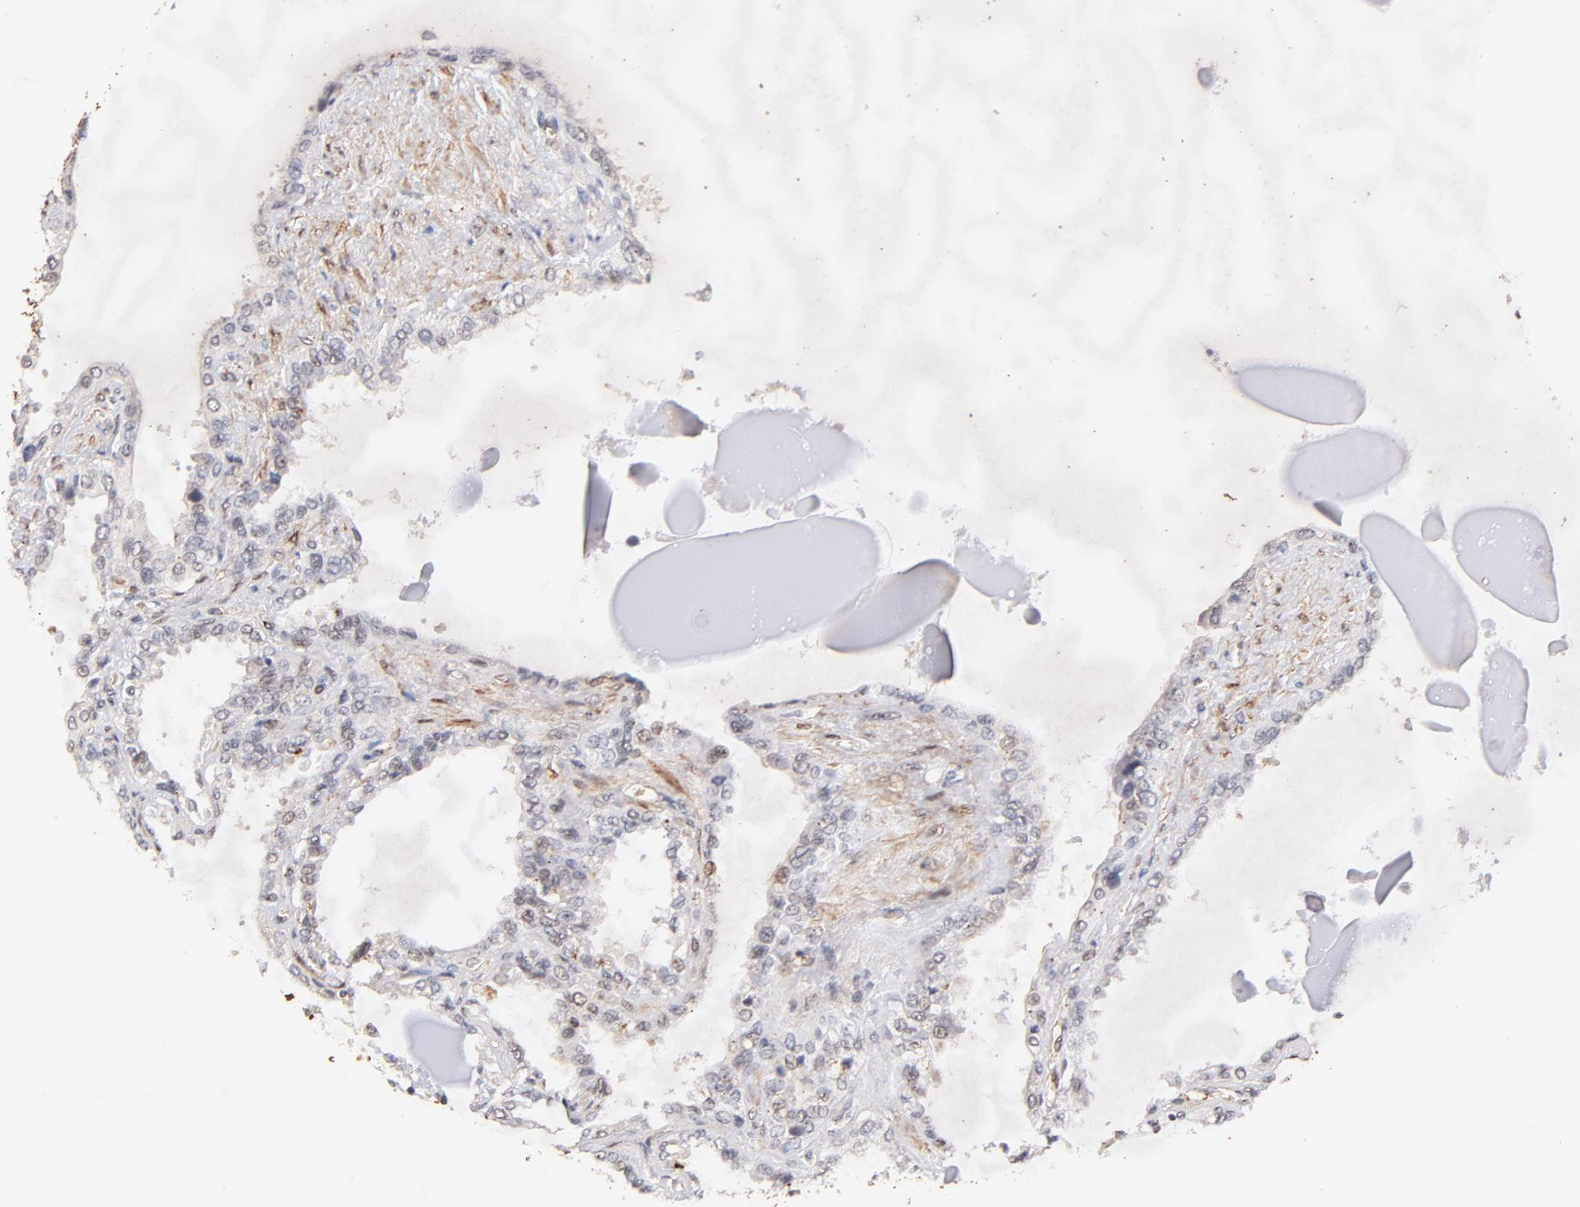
{"staining": {"intensity": "weak", "quantity": ">75%", "location": "nuclear"}, "tissue": "seminal vesicle", "cell_type": "Glandular cells", "image_type": "normal", "snomed": [{"axis": "morphology", "description": "Normal tissue, NOS"}, {"axis": "morphology", "description": "Inflammation, NOS"}, {"axis": "topography", "description": "Urinary bladder"}, {"axis": "topography", "description": "Prostate"}, {"axis": "topography", "description": "Seminal veicle"}], "caption": "A high-resolution histopathology image shows immunohistochemistry (IHC) staining of unremarkable seminal vesicle, which shows weak nuclear expression in about >75% of glandular cells.", "gene": "ZFP92", "patient": {"sex": "male", "age": 82}}